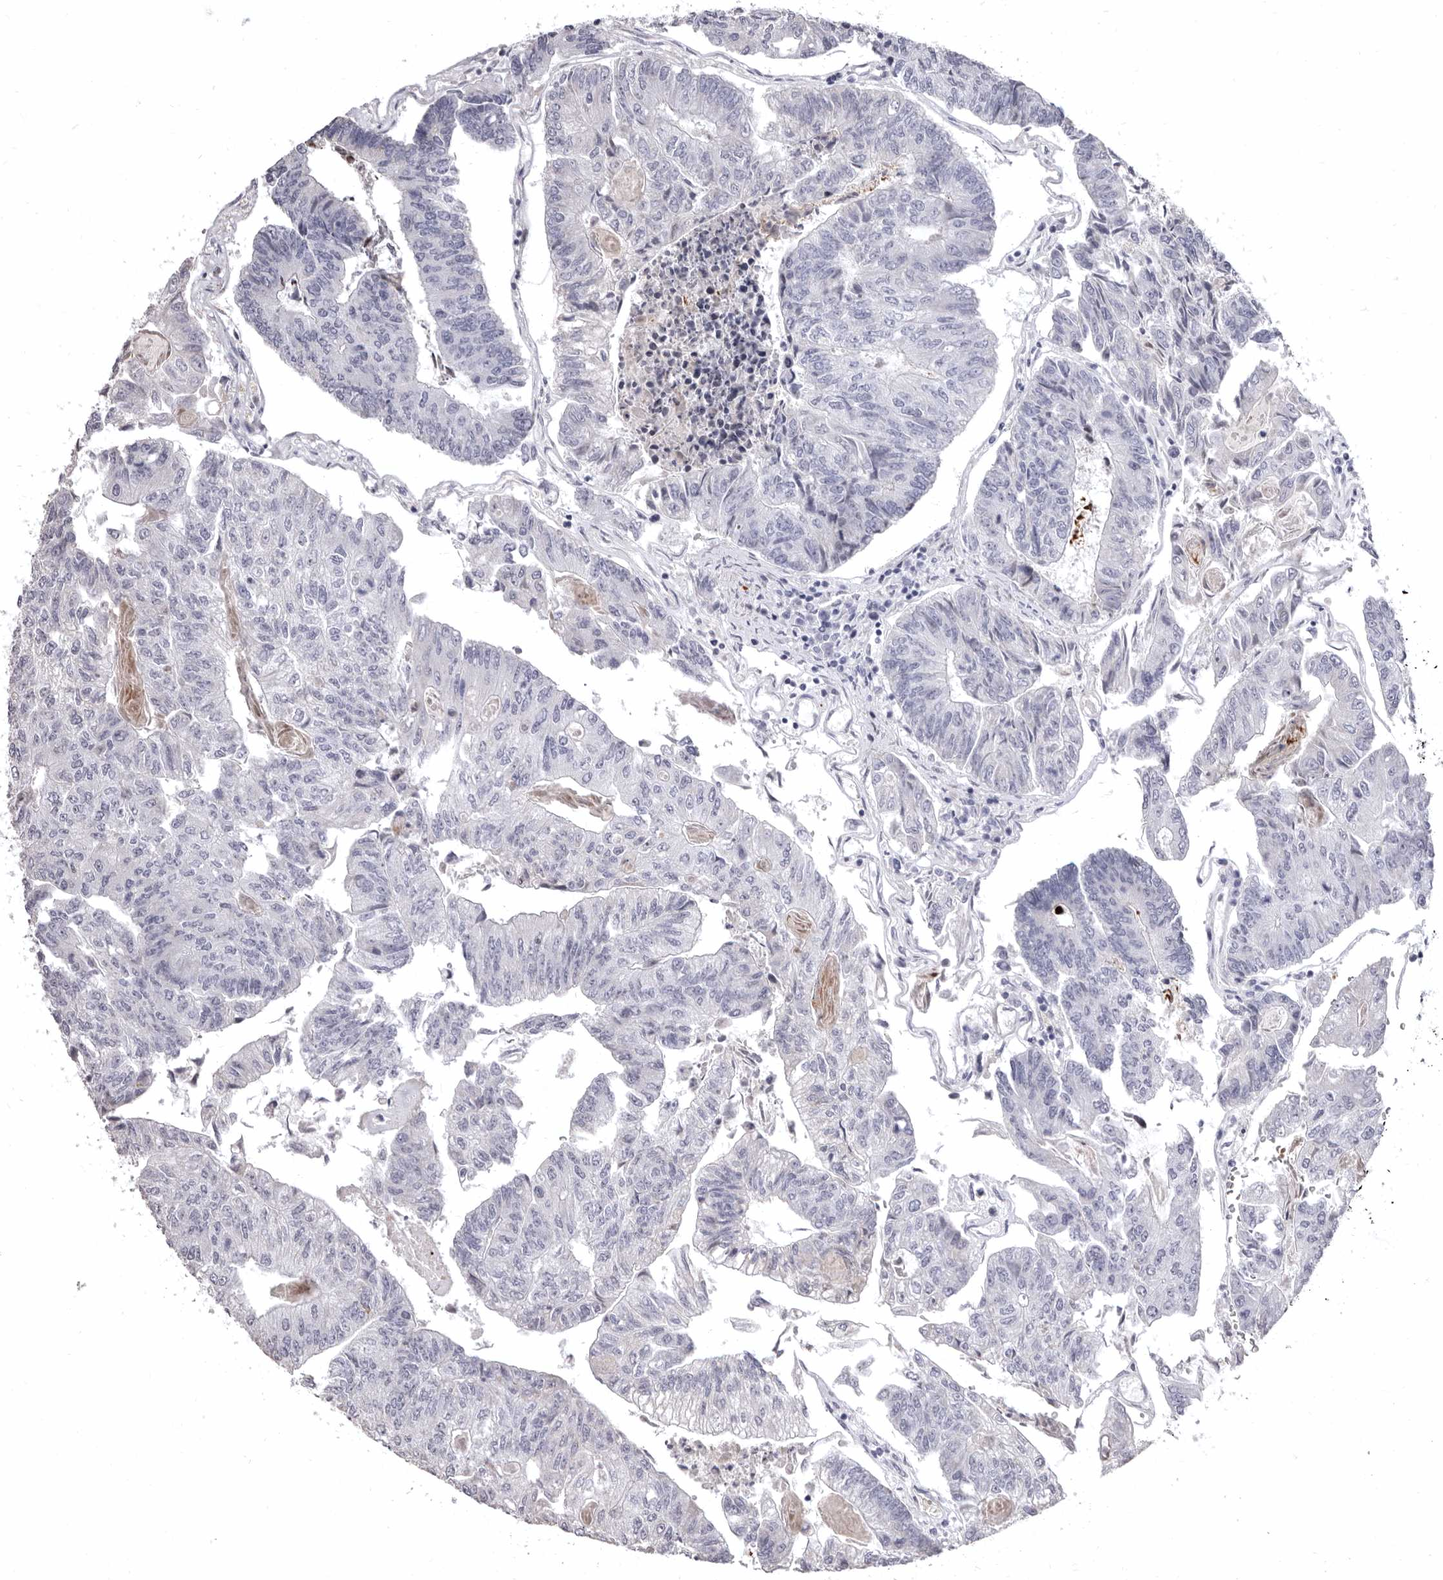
{"staining": {"intensity": "negative", "quantity": "none", "location": "none"}, "tissue": "colorectal cancer", "cell_type": "Tumor cells", "image_type": "cancer", "snomed": [{"axis": "morphology", "description": "Adenocarcinoma, NOS"}, {"axis": "topography", "description": "Colon"}], "caption": "The photomicrograph exhibits no staining of tumor cells in adenocarcinoma (colorectal). (Immunohistochemistry (ihc), brightfield microscopy, high magnification).", "gene": "AIDA", "patient": {"sex": "female", "age": 67}}